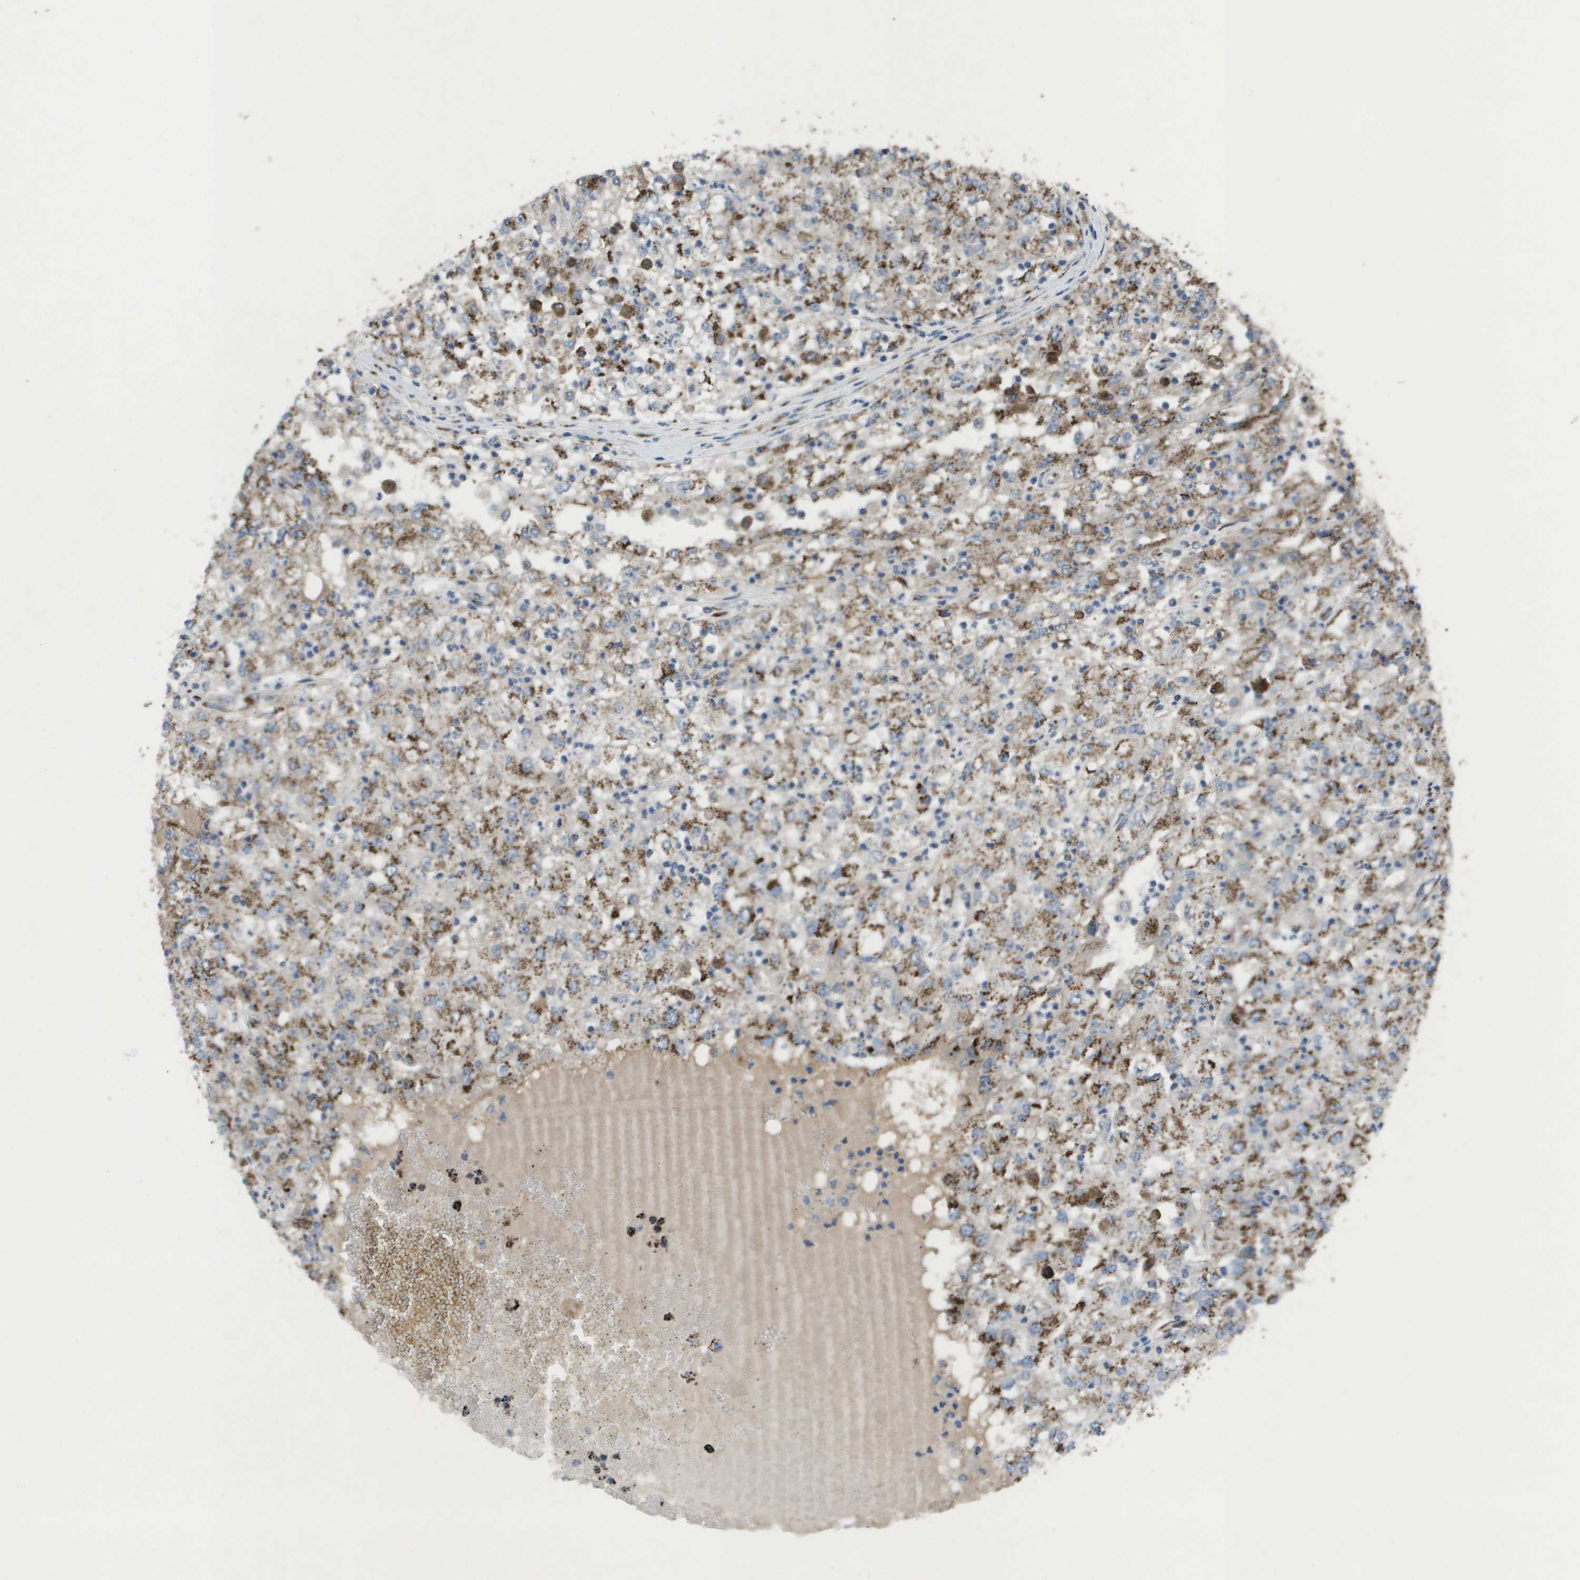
{"staining": {"intensity": "moderate", "quantity": ">75%", "location": "cytoplasmic/membranous"}, "tissue": "renal cancer", "cell_type": "Tumor cells", "image_type": "cancer", "snomed": [{"axis": "morphology", "description": "Adenocarcinoma, NOS"}, {"axis": "topography", "description": "Kidney"}], "caption": "About >75% of tumor cells in renal cancer display moderate cytoplasmic/membranous protein positivity as visualized by brown immunohistochemical staining.", "gene": "QSOX2", "patient": {"sex": "female", "age": 54}}